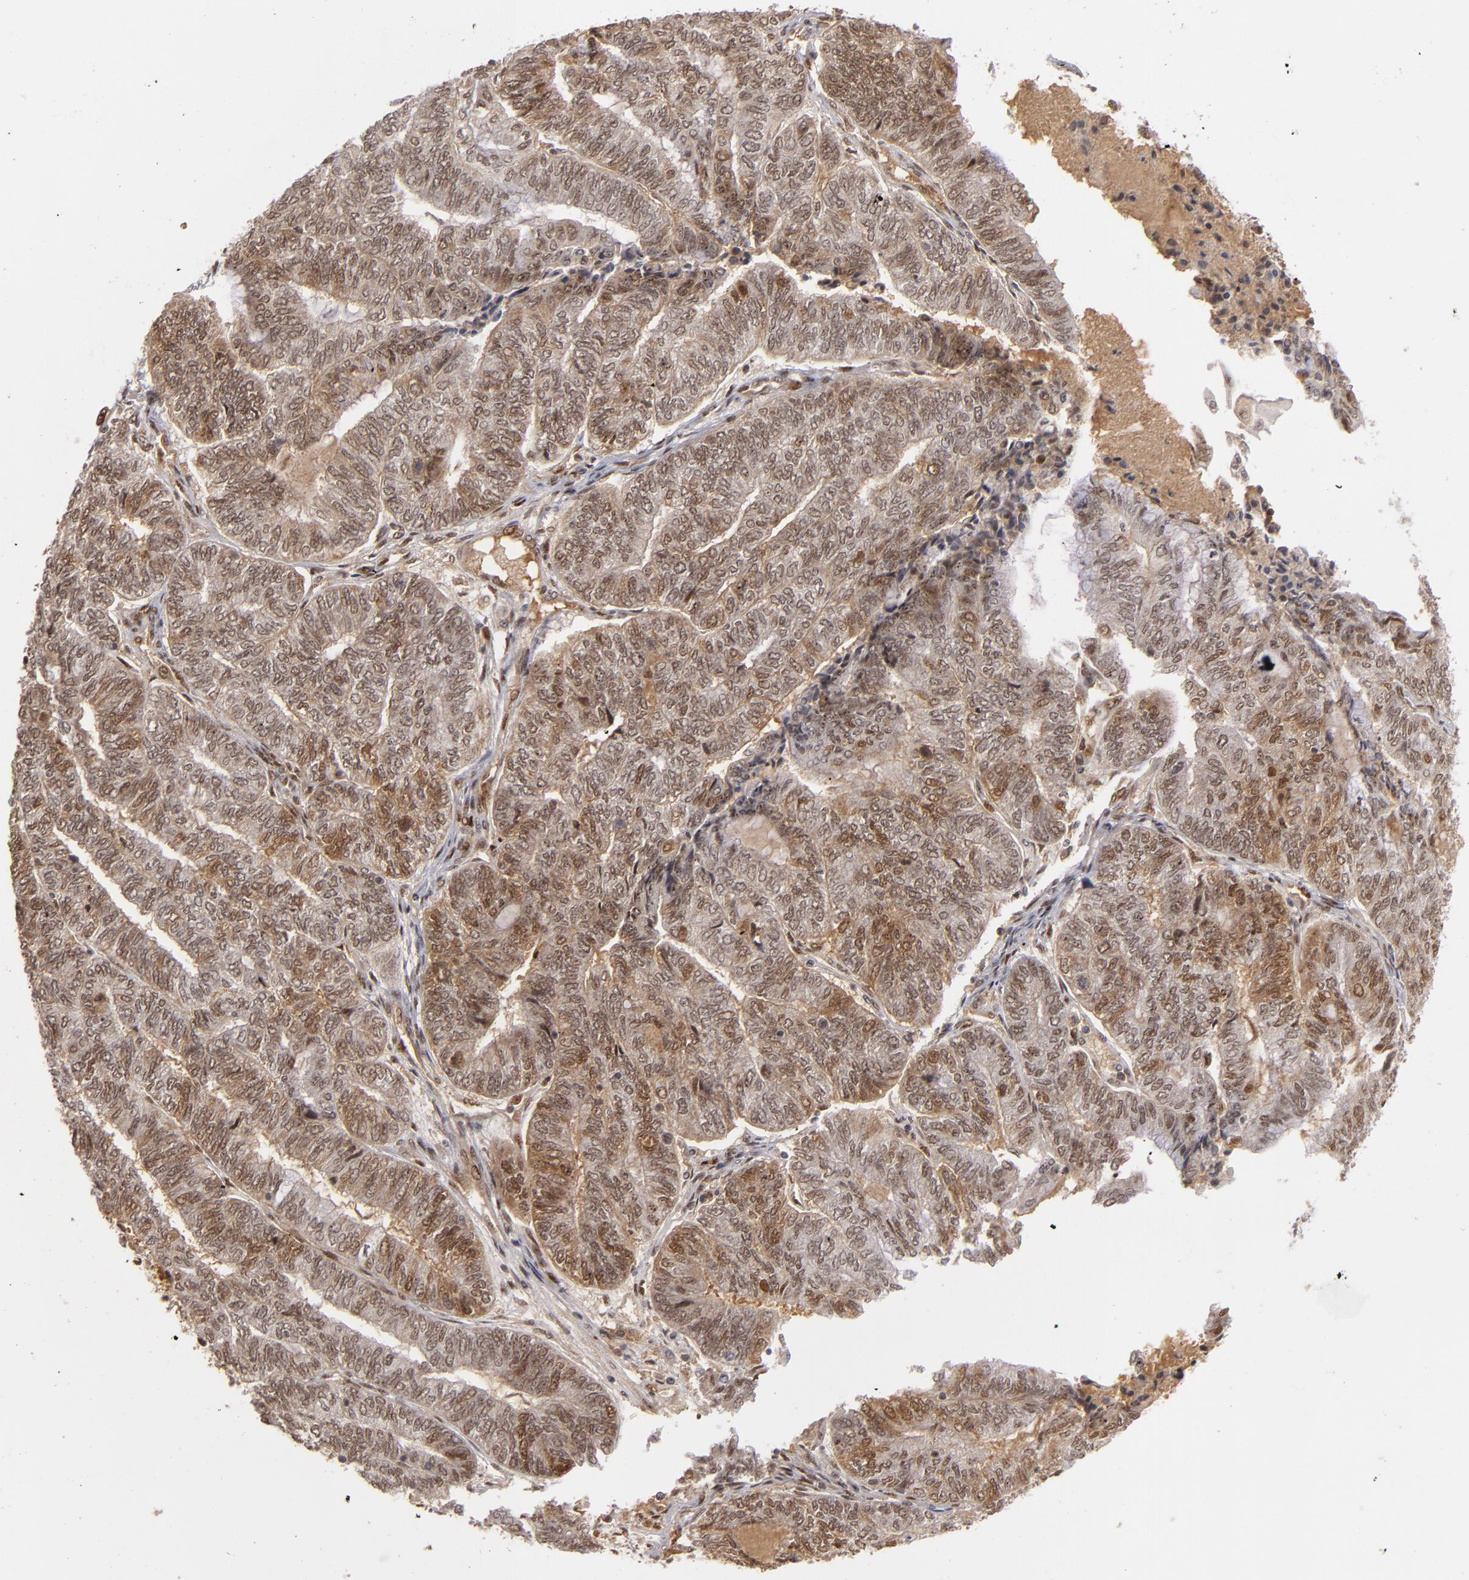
{"staining": {"intensity": "moderate", "quantity": "<25%", "location": "nuclear"}, "tissue": "endometrial cancer", "cell_type": "Tumor cells", "image_type": "cancer", "snomed": [{"axis": "morphology", "description": "Adenocarcinoma, NOS"}, {"axis": "topography", "description": "Uterus"}, {"axis": "topography", "description": "Endometrium"}], "caption": "A brown stain labels moderate nuclear expression of a protein in human endometrial adenocarcinoma tumor cells. (DAB IHC with brightfield microscopy, high magnification).", "gene": "ZNF234", "patient": {"sex": "female", "age": 70}}